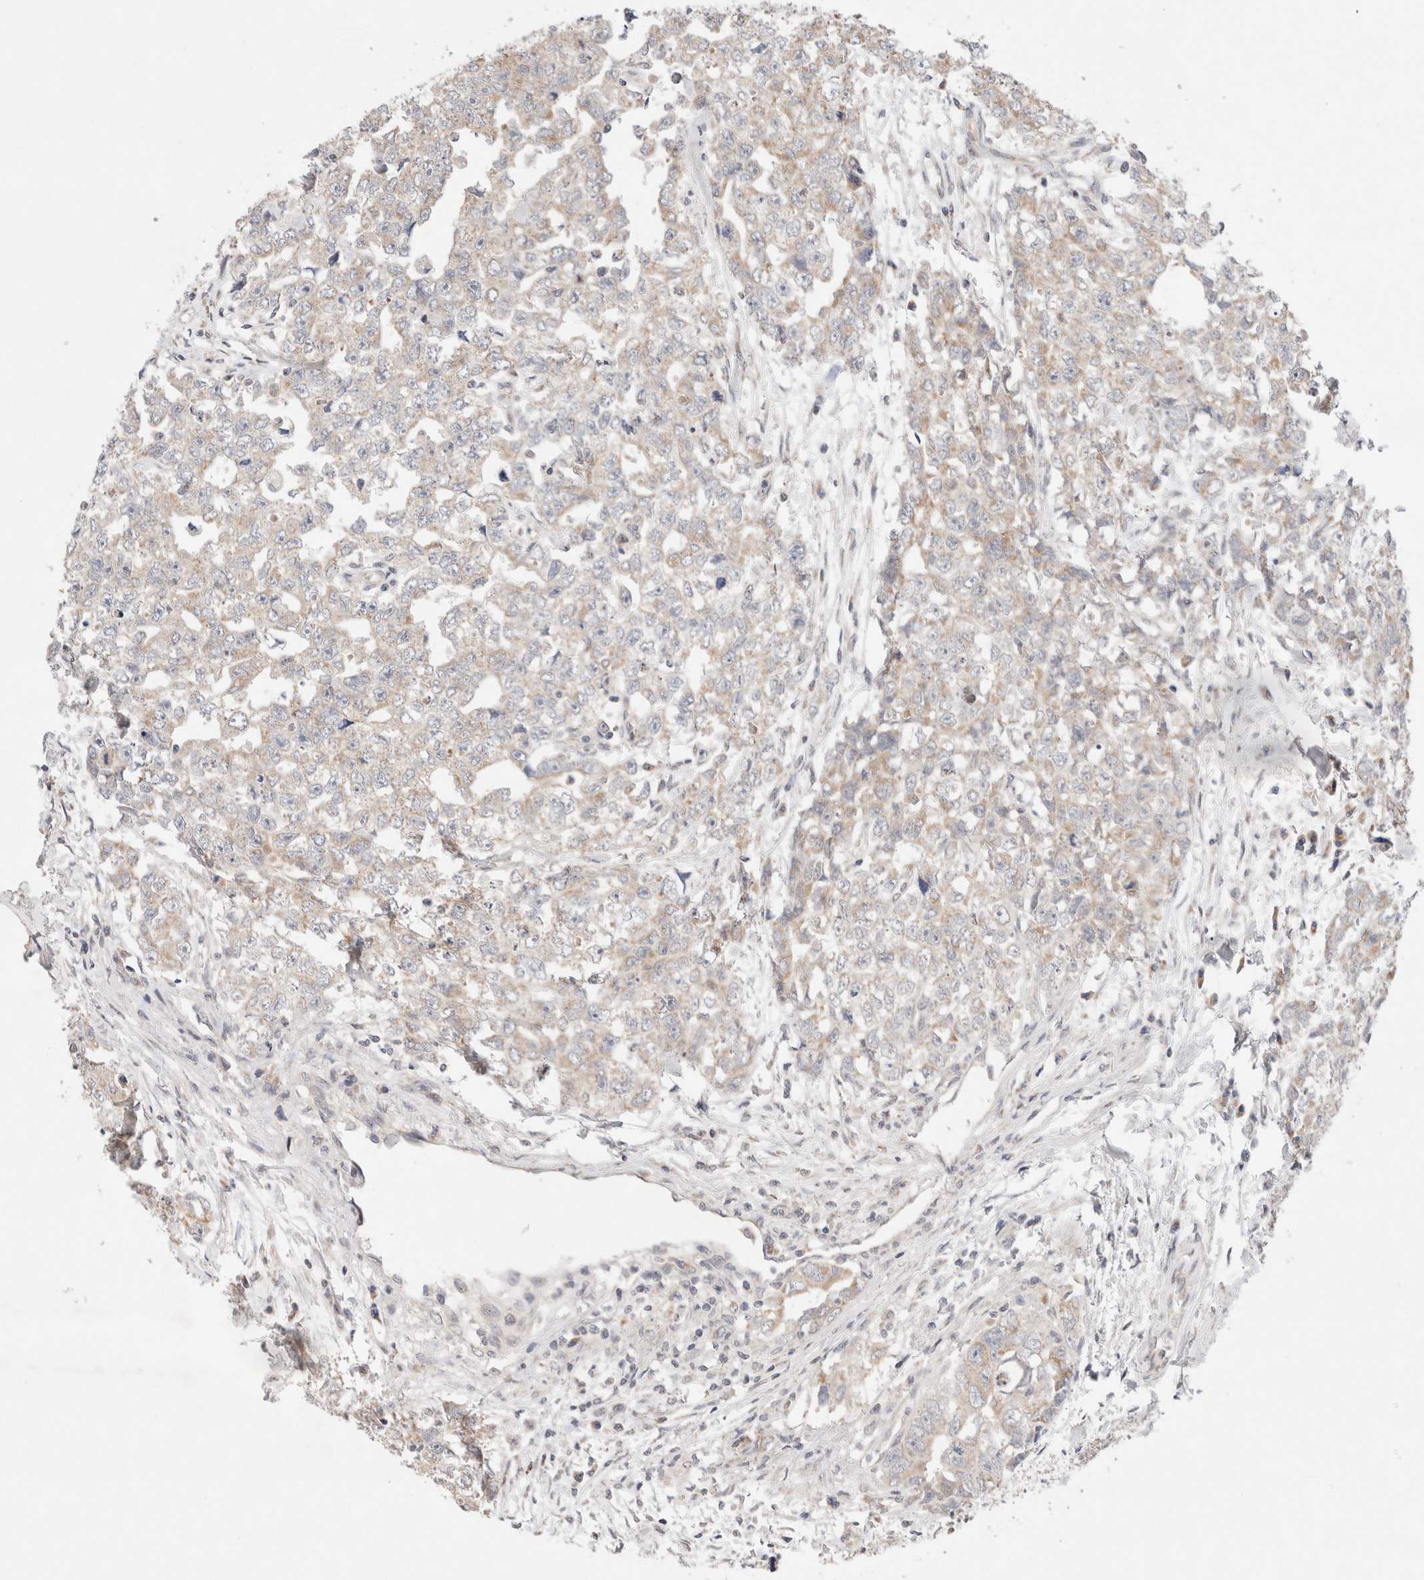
{"staining": {"intensity": "weak", "quantity": "<25%", "location": "cytoplasmic/membranous"}, "tissue": "testis cancer", "cell_type": "Tumor cells", "image_type": "cancer", "snomed": [{"axis": "morphology", "description": "Carcinoma, Embryonal, NOS"}, {"axis": "topography", "description": "Testis"}], "caption": "Immunohistochemistry photomicrograph of human embryonal carcinoma (testis) stained for a protein (brown), which shows no positivity in tumor cells.", "gene": "ERI3", "patient": {"sex": "male", "age": 28}}